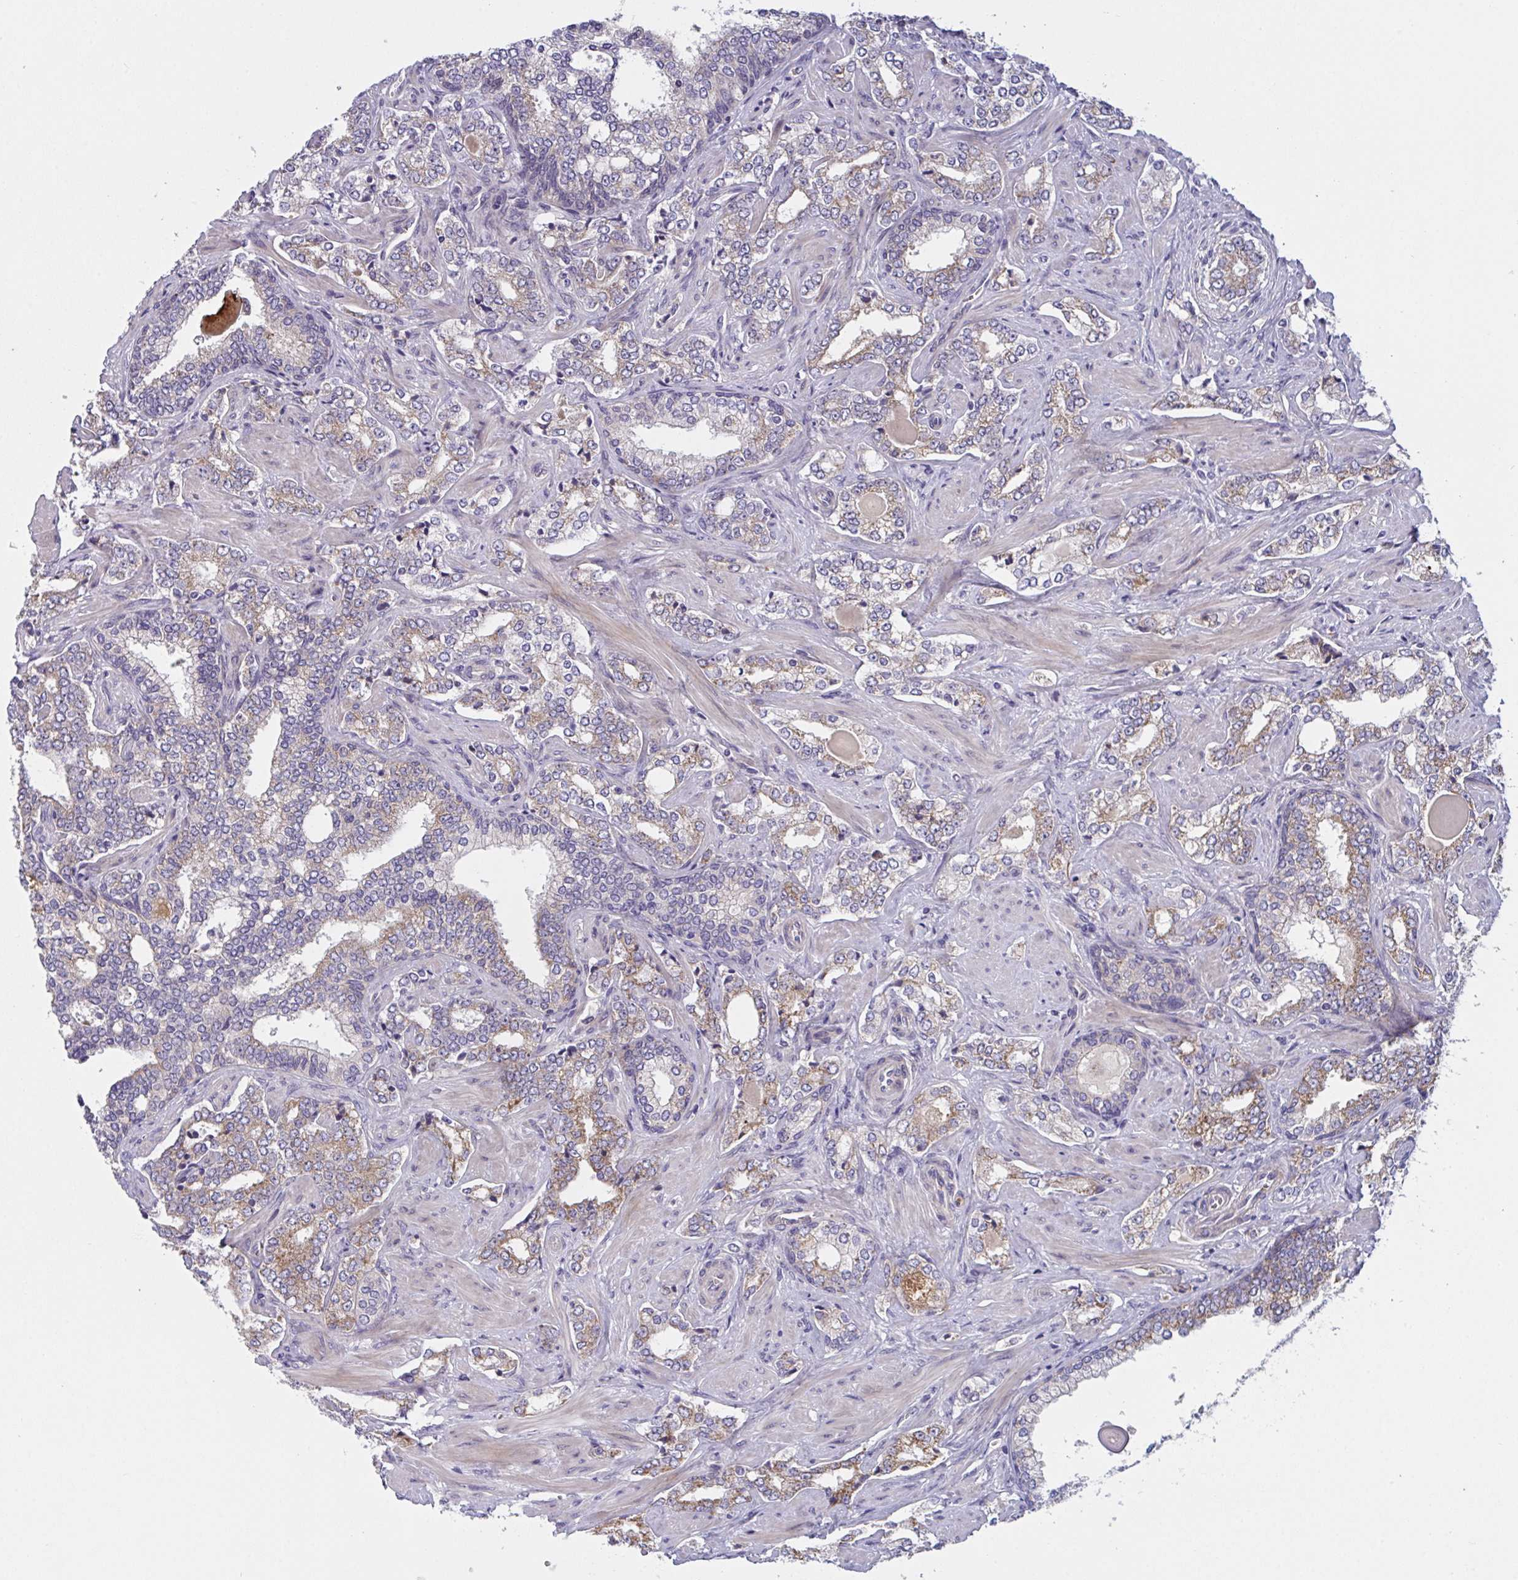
{"staining": {"intensity": "moderate", "quantity": "<25%", "location": "cytoplasmic/membranous"}, "tissue": "prostate cancer", "cell_type": "Tumor cells", "image_type": "cancer", "snomed": [{"axis": "morphology", "description": "Adenocarcinoma, High grade"}, {"axis": "topography", "description": "Prostate"}], "caption": "Immunohistochemistry (IHC) photomicrograph of adenocarcinoma (high-grade) (prostate) stained for a protein (brown), which shows low levels of moderate cytoplasmic/membranous staining in approximately <25% of tumor cells.", "gene": "MRPS2", "patient": {"sex": "male", "age": 60}}